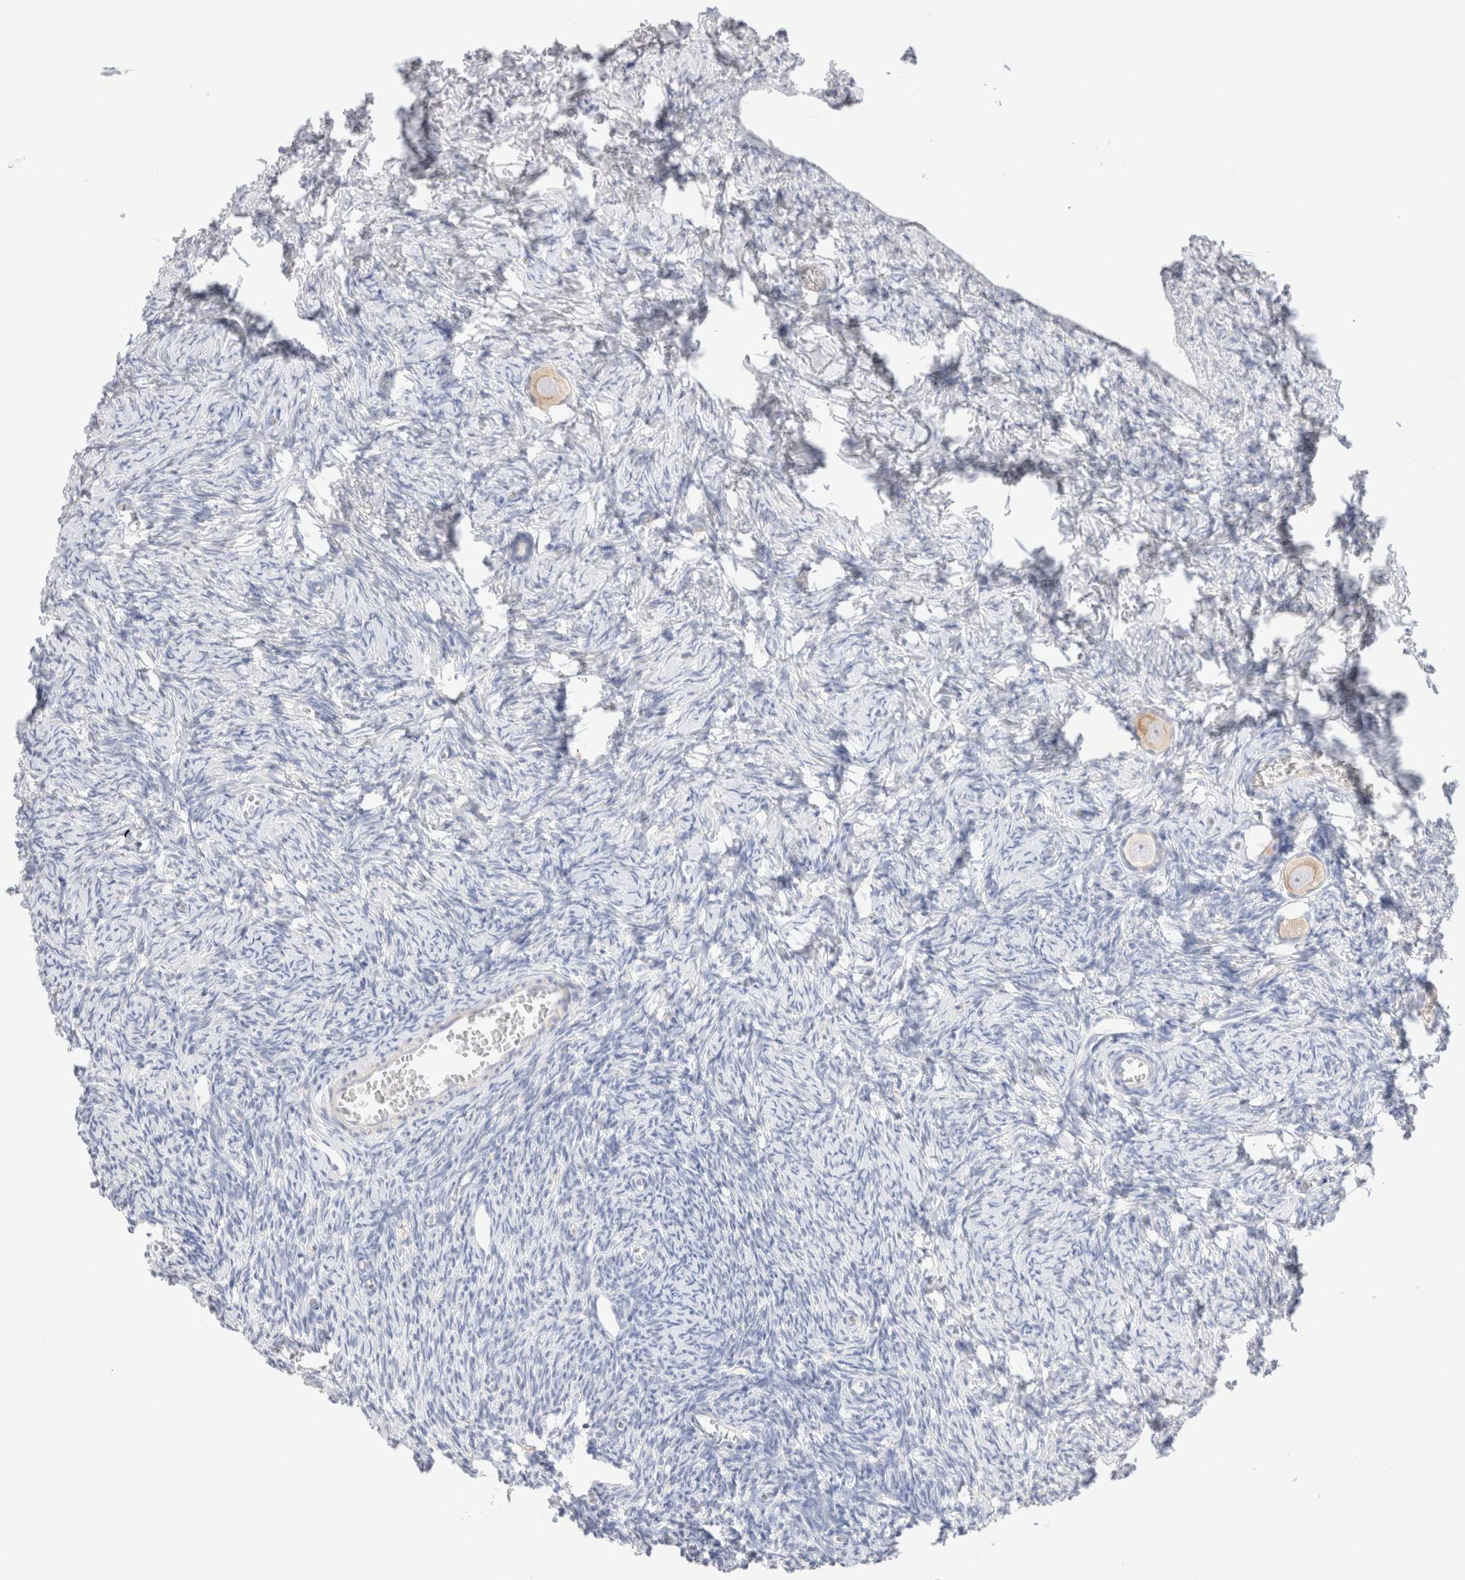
{"staining": {"intensity": "weak", "quantity": "25%-75%", "location": "cytoplasmic/membranous"}, "tissue": "ovary", "cell_type": "Follicle cells", "image_type": "normal", "snomed": [{"axis": "morphology", "description": "Normal tissue, NOS"}, {"axis": "topography", "description": "Ovary"}], "caption": "Normal ovary was stained to show a protein in brown. There is low levels of weak cytoplasmic/membranous staining in about 25%-75% of follicle cells. Using DAB (3,3'-diaminobenzidine) (brown) and hematoxylin (blue) stains, captured at high magnification using brightfield microscopy.", "gene": "ATP6V1C1", "patient": {"sex": "female", "age": 27}}